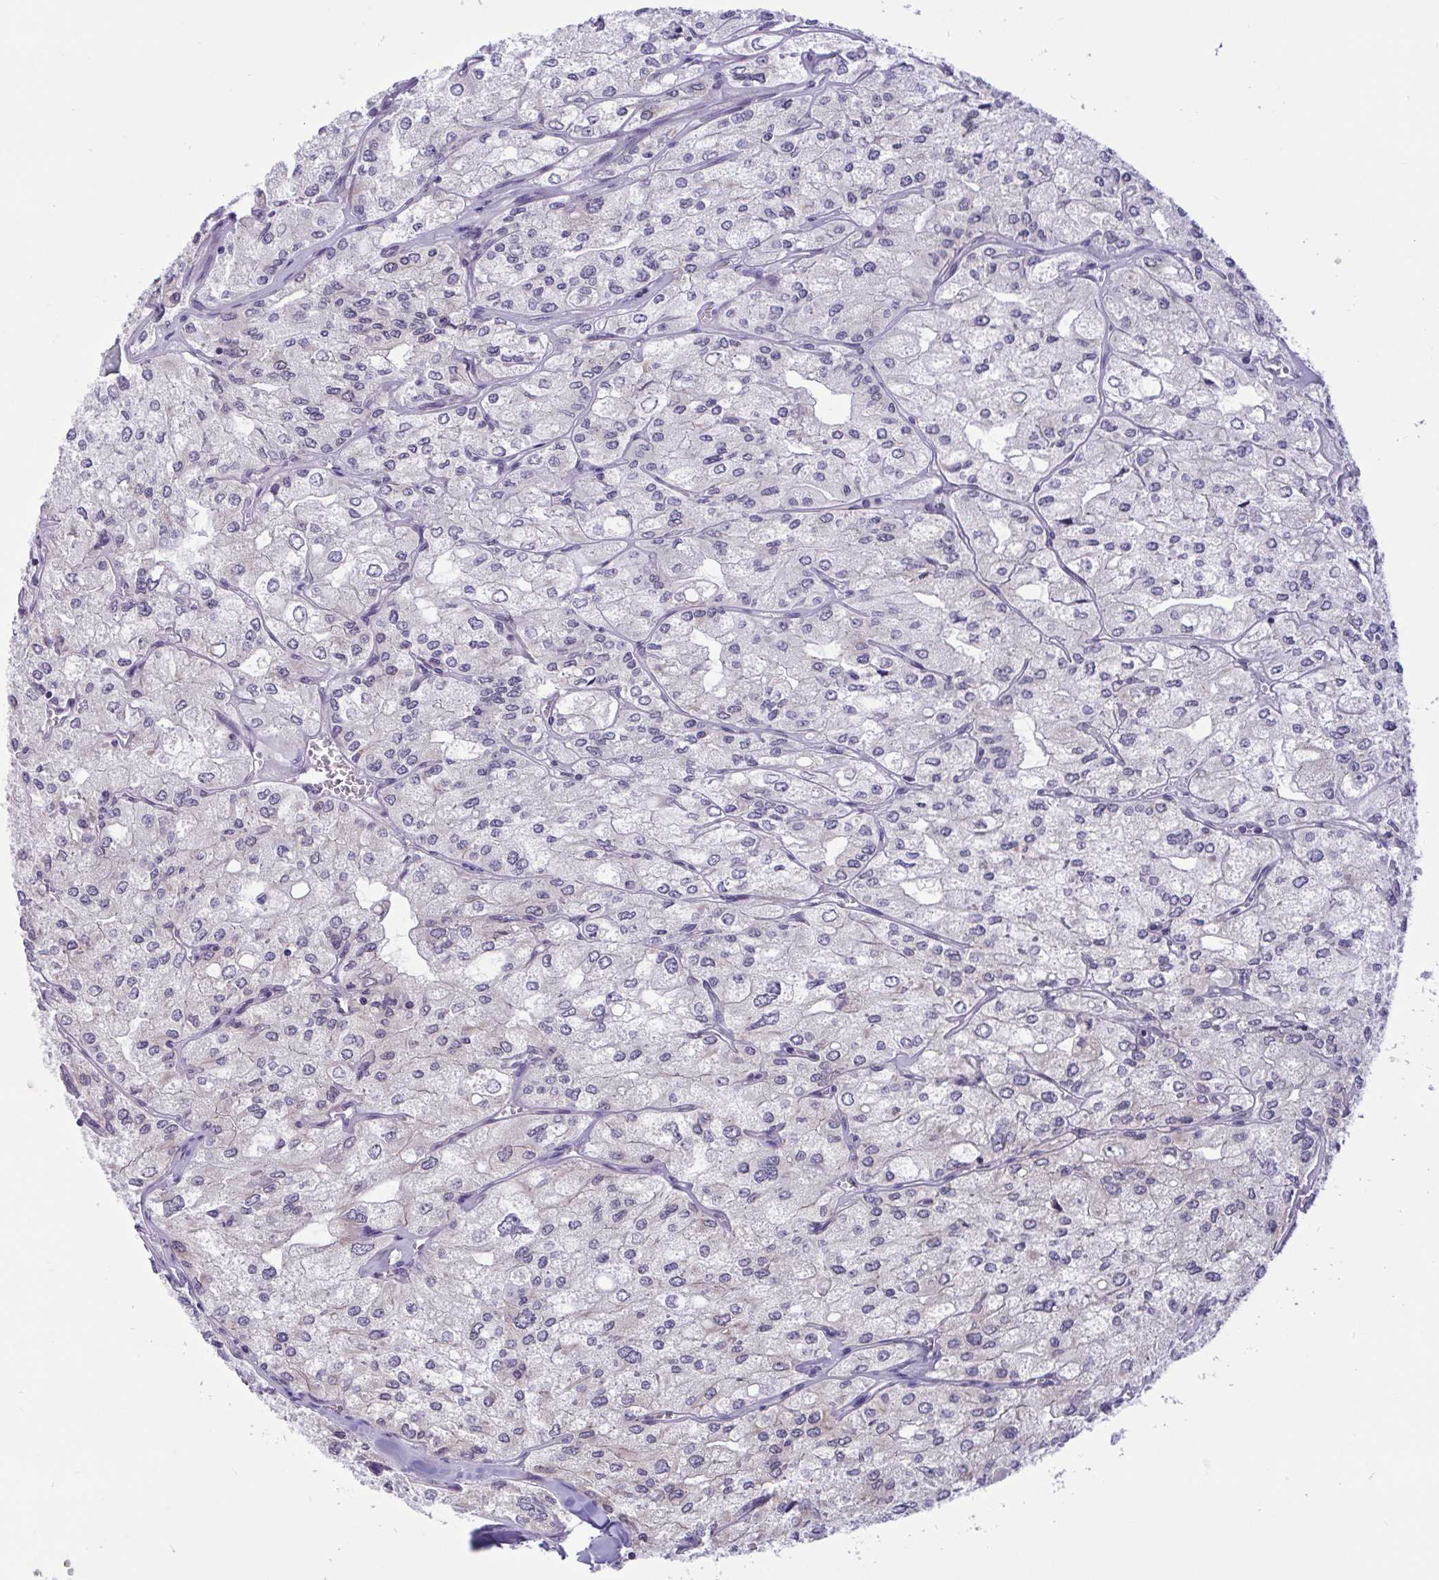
{"staining": {"intensity": "weak", "quantity": "<25%", "location": "cytoplasmic/membranous"}, "tissue": "renal cancer", "cell_type": "Tumor cells", "image_type": "cancer", "snomed": [{"axis": "morphology", "description": "Adenocarcinoma, NOS"}, {"axis": "topography", "description": "Kidney"}], "caption": "IHC of human renal adenocarcinoma demonstrates no staining in tumor cells.", "gene": "CAMLG", "patient": {"sex": "female", "age": 70}}